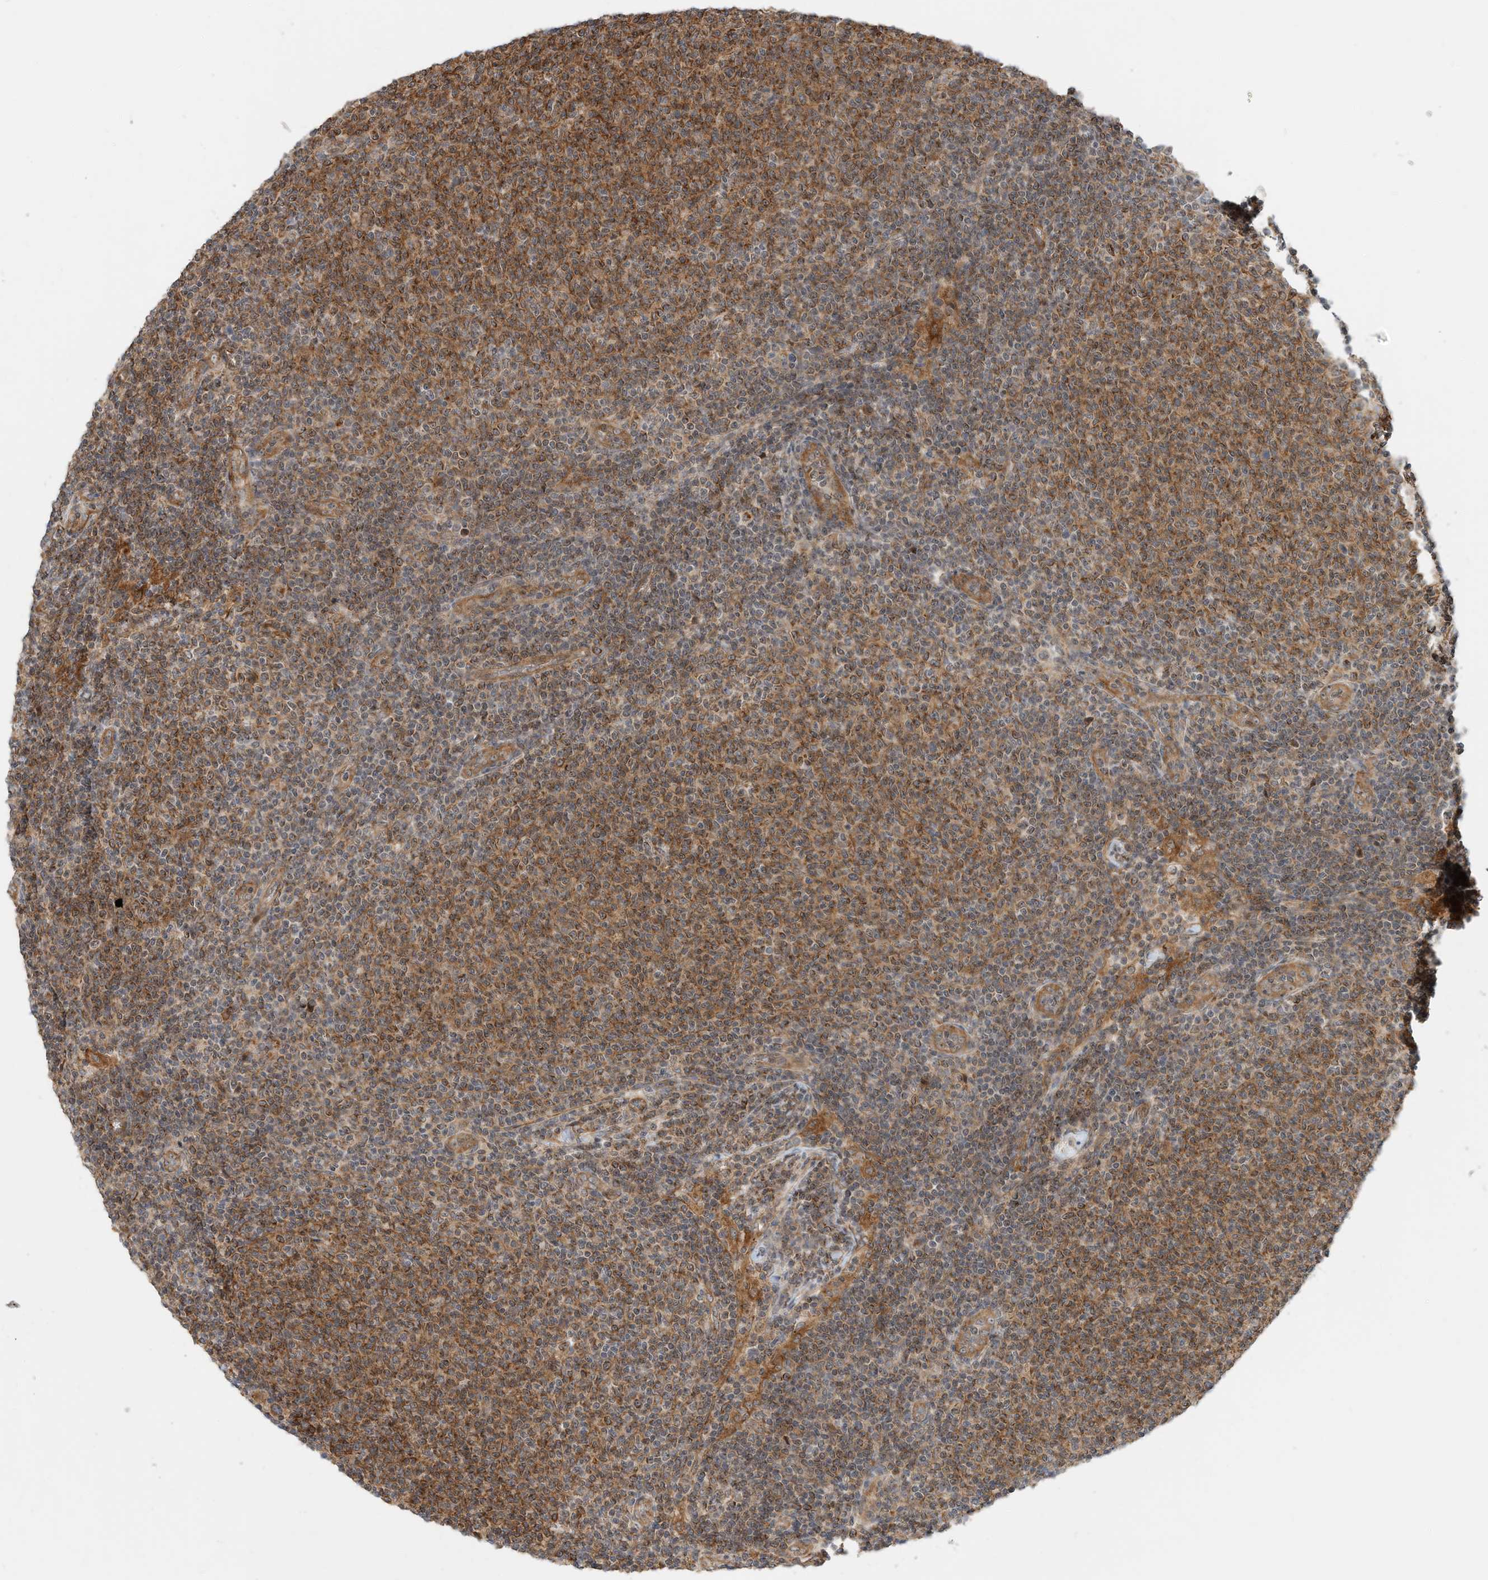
{"staining": {"intensity": "moderate", "quantity": "25%-75%", "location": "cytoplasmic/membranous"}, "tissue": "lymphoma", "cell_type": "Tumor cells", "image_type": "cancer", "snomed": [{"axis": "morphology", "description": "Malignant lymphoma, non-Hodgkin's type, Low grade"}, {"axis": "topography", "description": "Lymph node"}], "caption": "Immunohistochemical staining of human lymphoma demonstrates medium levels of moderate cytoplasmic/membranous protein expression in approximately 25%-75% of tumor cells.", "gene": "CPAMD8", "patient": {"sex": "male", "age": 66}}